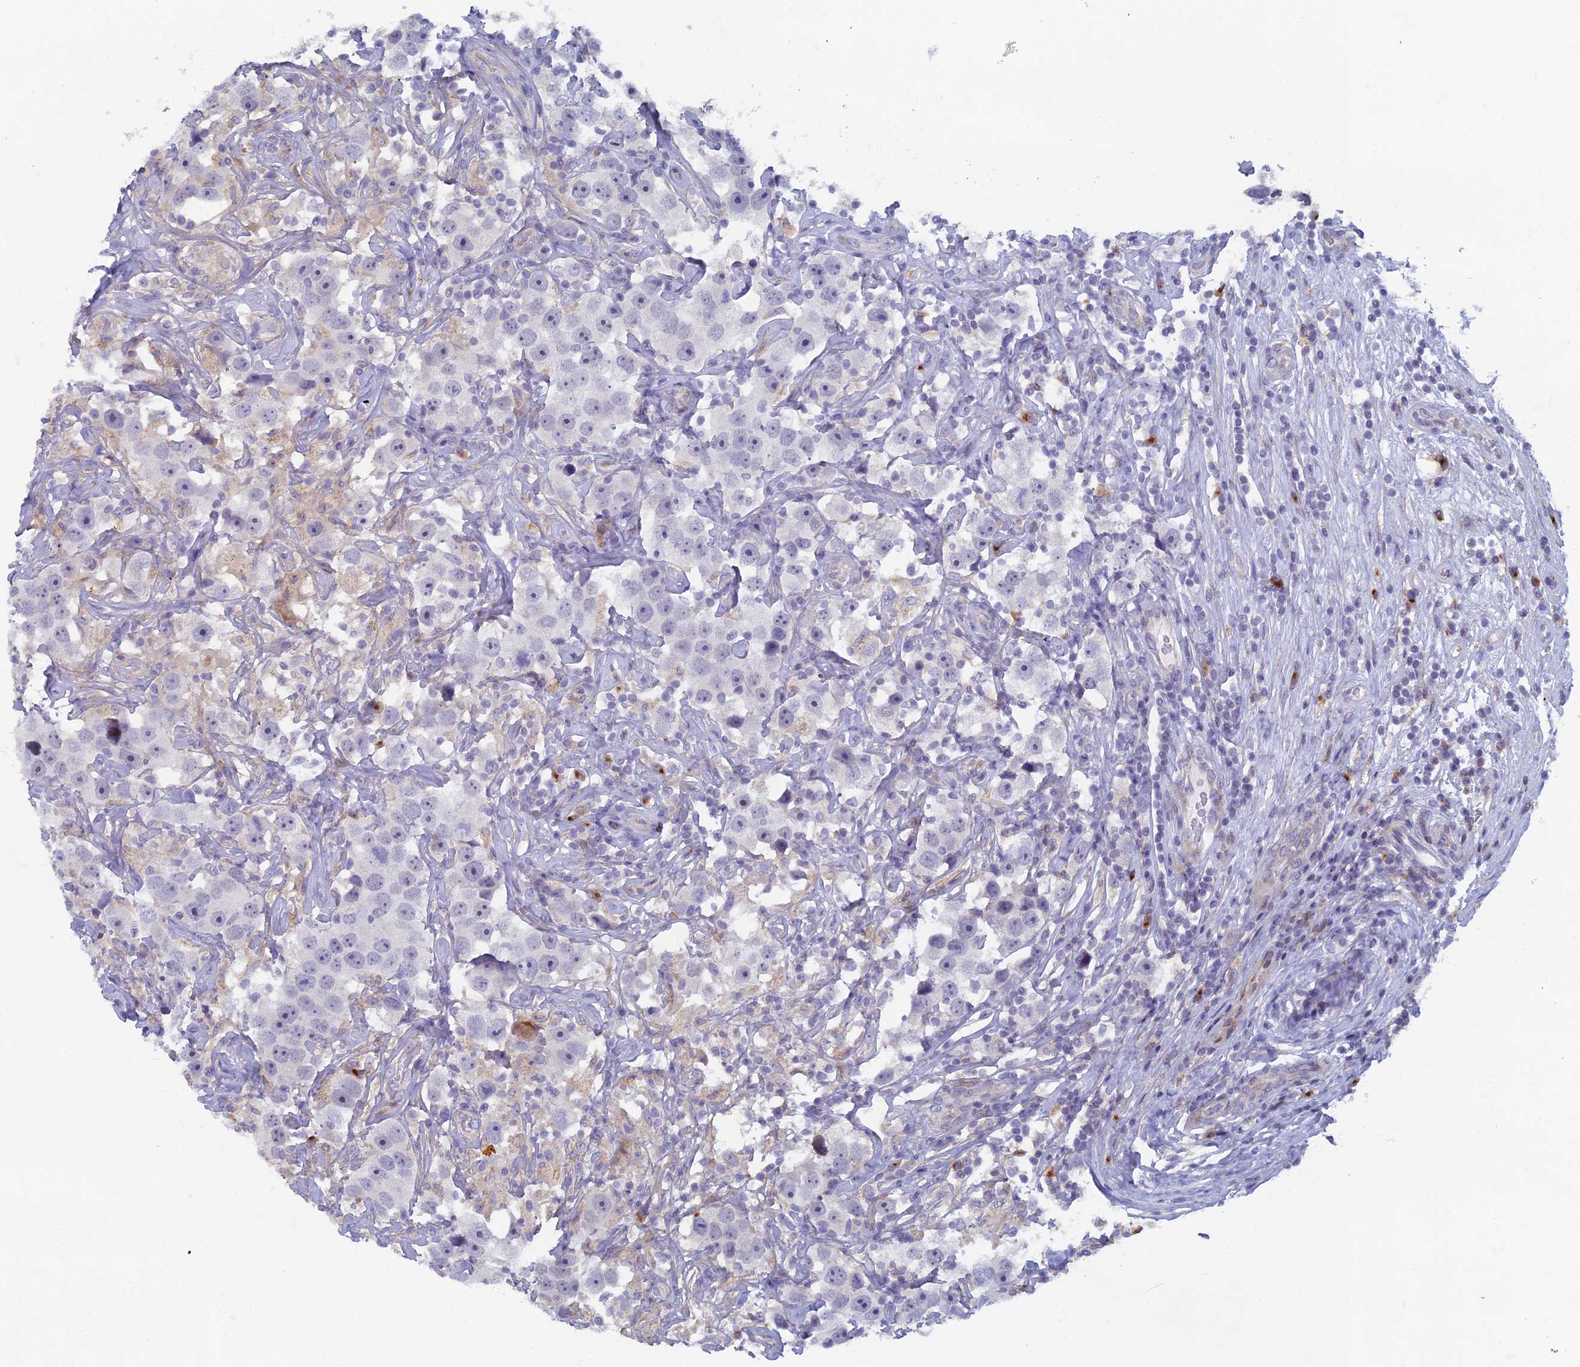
{"staining": {"intensity": "negative", "quantity": "none", "location": "none"}, "tissue": "testis cancer", "cell_type": "Tumor cells", "image_type": "cancer", "snomed": [{"axis": "morphology", "description": "Seminoma, NOS"}, {"axis": "topography", "description": "Testis"}], "caption": "DAB (3,3'-diaminobenzidine) immunohistochemical staining of testis seminoma reveals no significant staining in tumor cells.", "gene": "B9D2", "patient": {"sex": "male", "age": 49}}